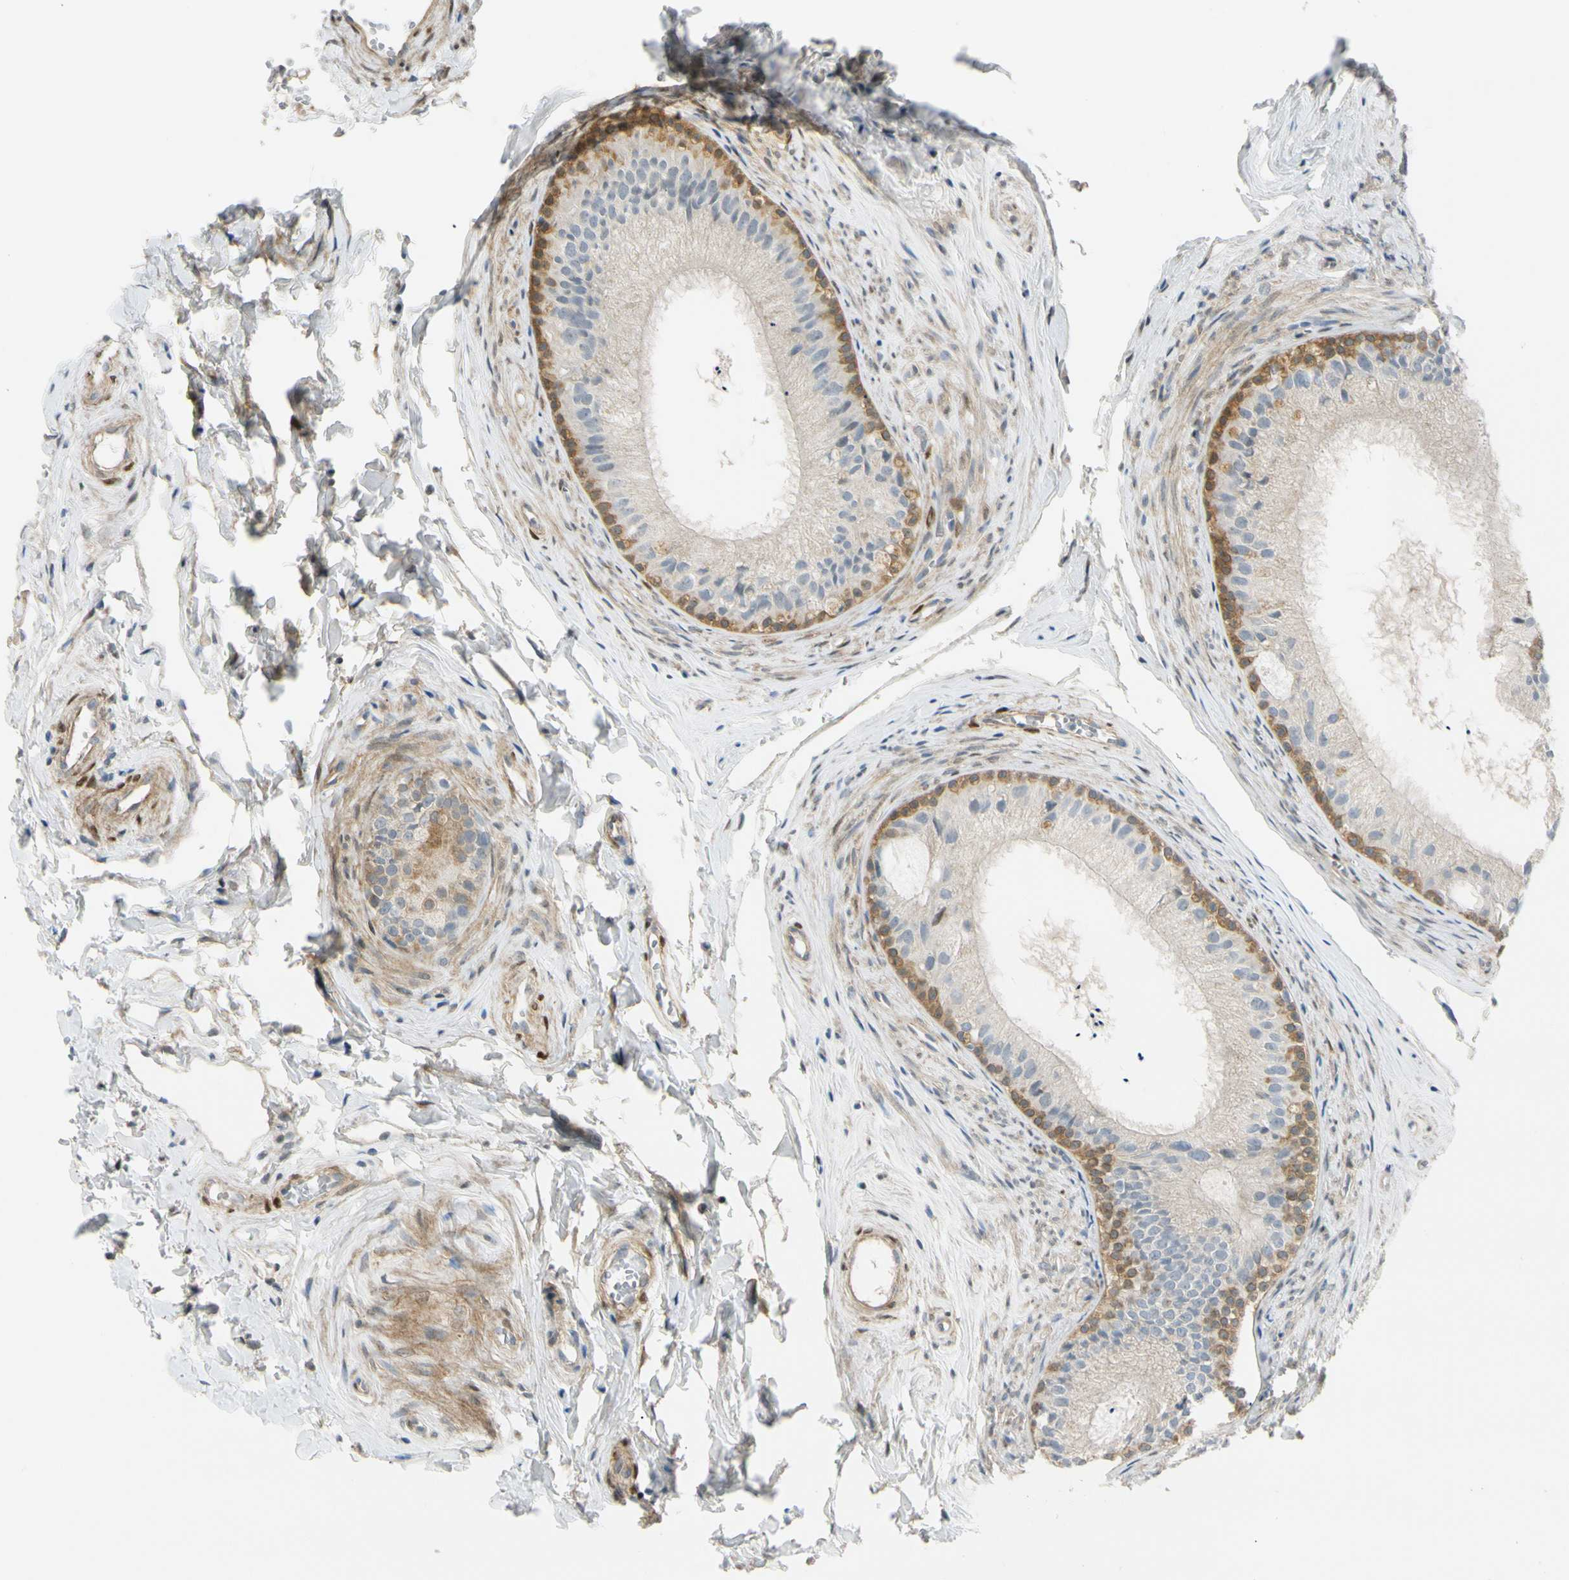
{"staining": {"intensity": "moderate", "quantity": "<25%", "location": "cytoplasmic/membranous"}, "tissue": "epididymis", "cell_type": "Glandular cells", "image_type": "normal", "snomed": [{"axis": "morphology", "description": "Normal tissue, NOS"}, {"axis": "topography", "description": "Epididymis"}], "caption": "This photomicrograph shows IHC staining of benign epididymis, with low moderate cytoplasmic/membranous expression in about <25% of glandular cells.", "gene": "FHL2", "patient": {"sex": "male", "age": 56}}